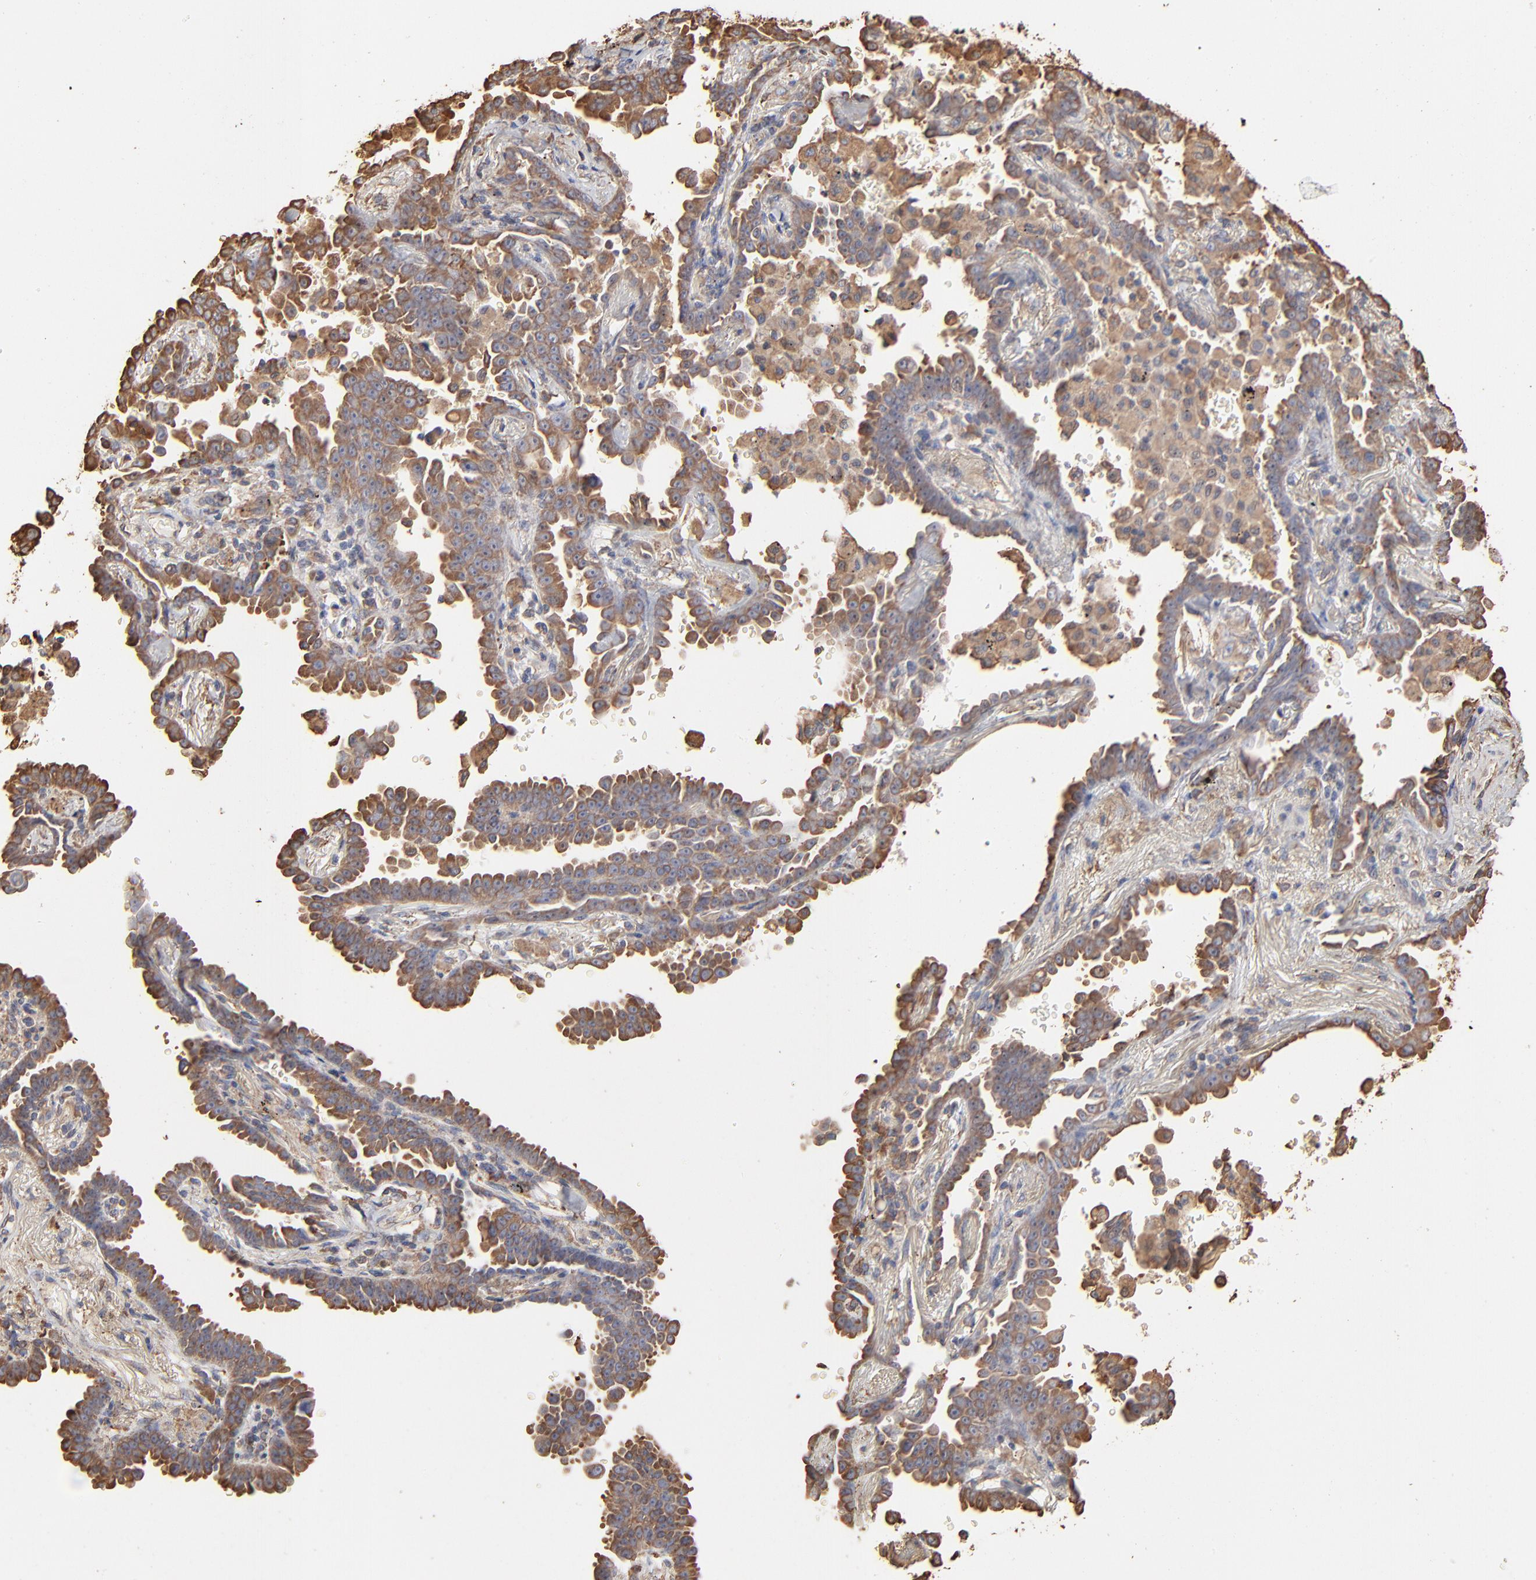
{"staining": {"intensity": "moderate", "quantity": ">75%", "location": "cytoplasmic/membranous"}, "tissue": "lung cancer", "cell_type": "Tumor cells", "image_type": "cancer", "snomed": [{"axis": "morphology", "description": "Adenocarcinoma, NOS"}, {"axis": "topography", "description": "Lung"}], "caption": "Moderate cytoplasmic/membranous protein expression is appreciated in approximately >75% of tumor cells in lung cancer (adenocarcinoma). (IHC, brightfield microscopy, high magnification).", "gene": "PDIA3", "patient": {"sex": "female", "age": 64}}